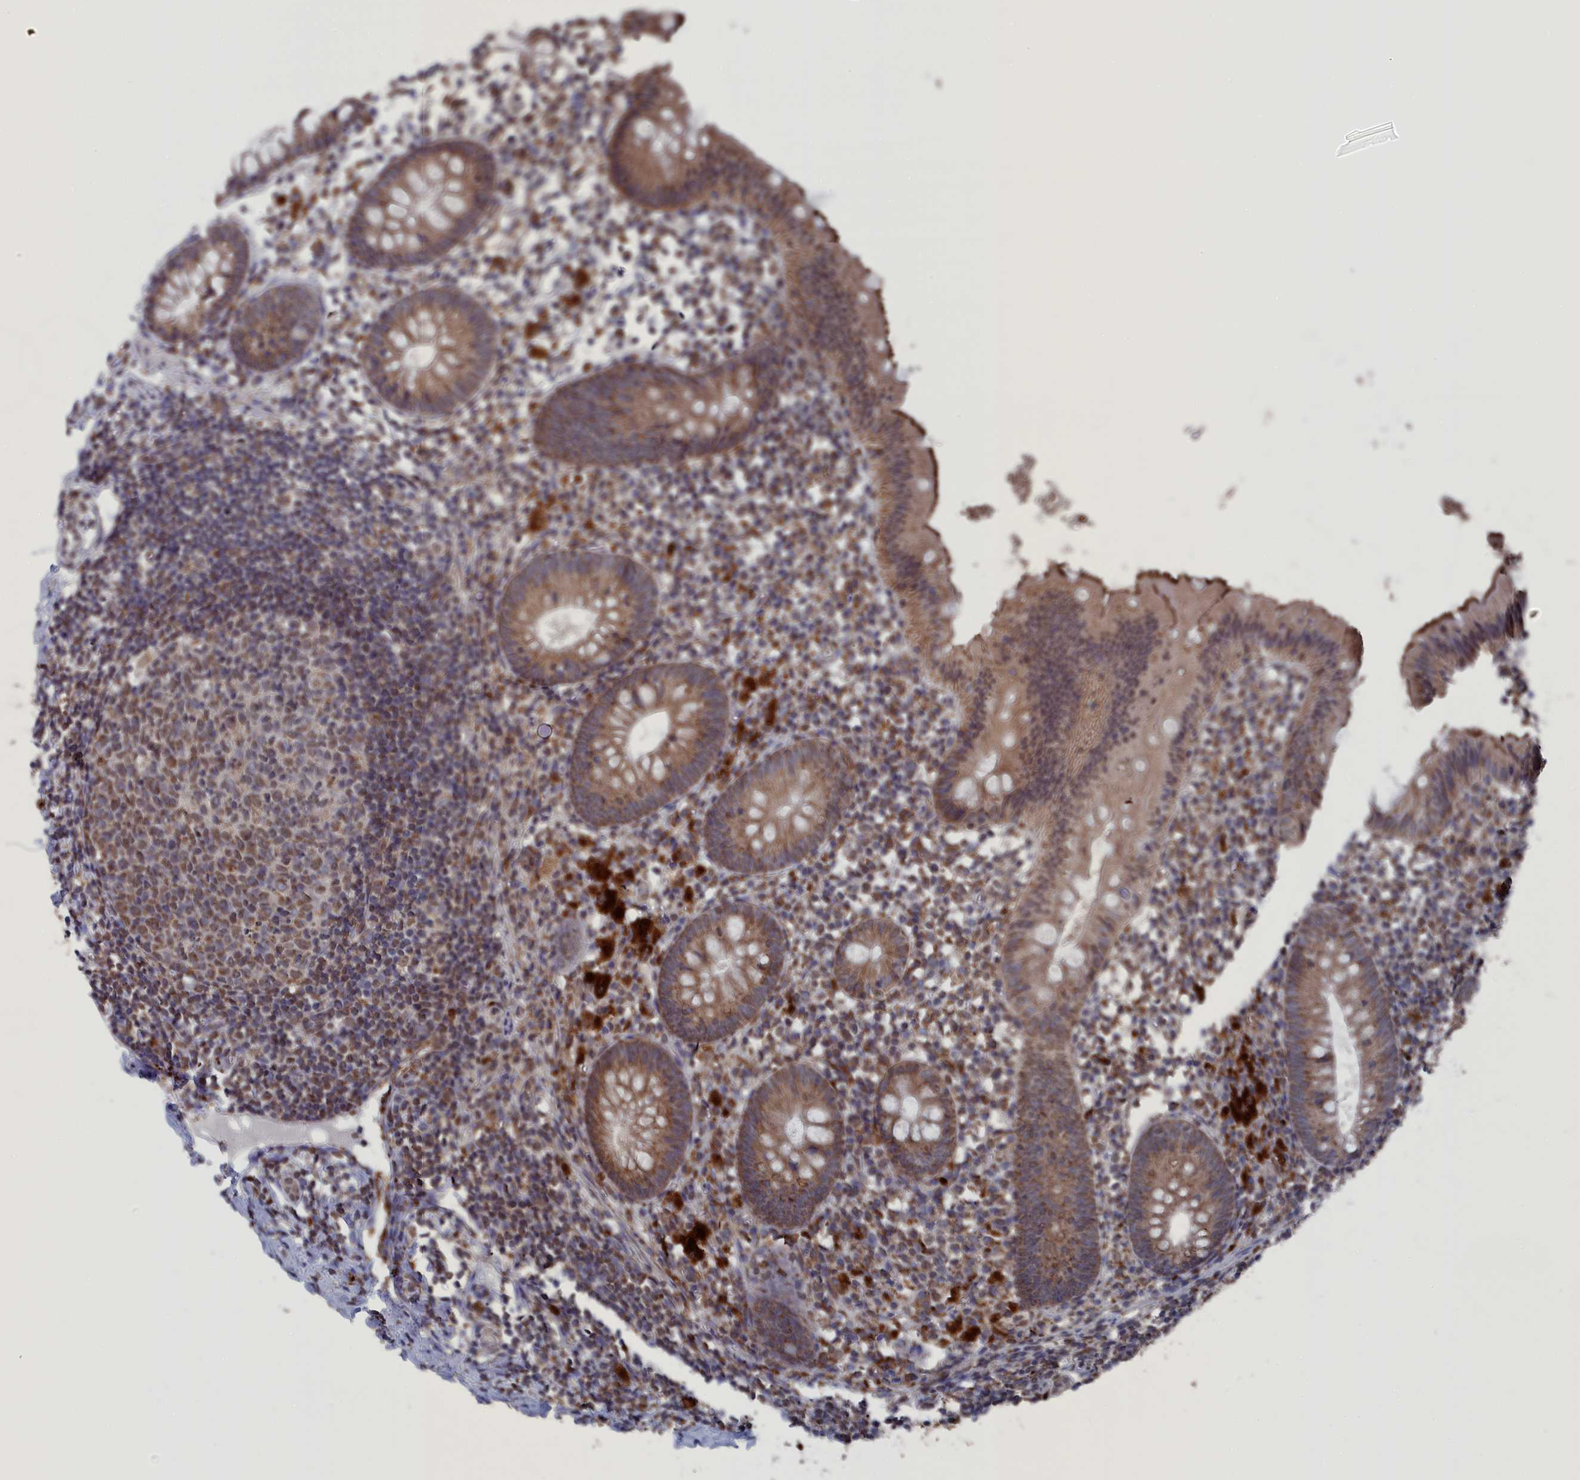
{"staining": {"intensity": "moderate", "quantity": ">75%", "location": "cytoplasmic/membranous"}, "tissue": "appendix", "cell_type": "Glandular cells", "image_type": "normal", "snomed": [{"axis": "morphology", "description": "Normal tissue, NOS"}, {"axis": "topography", "description": "Appendix"}], "caption": "IHC of benign appendix demonstrates medium levels of moderate cytoplasmic/membranous staining in approximately >75% of glandular cells.", "gene": "SMG9", "patient": {"sex": "female", "age": 20}}